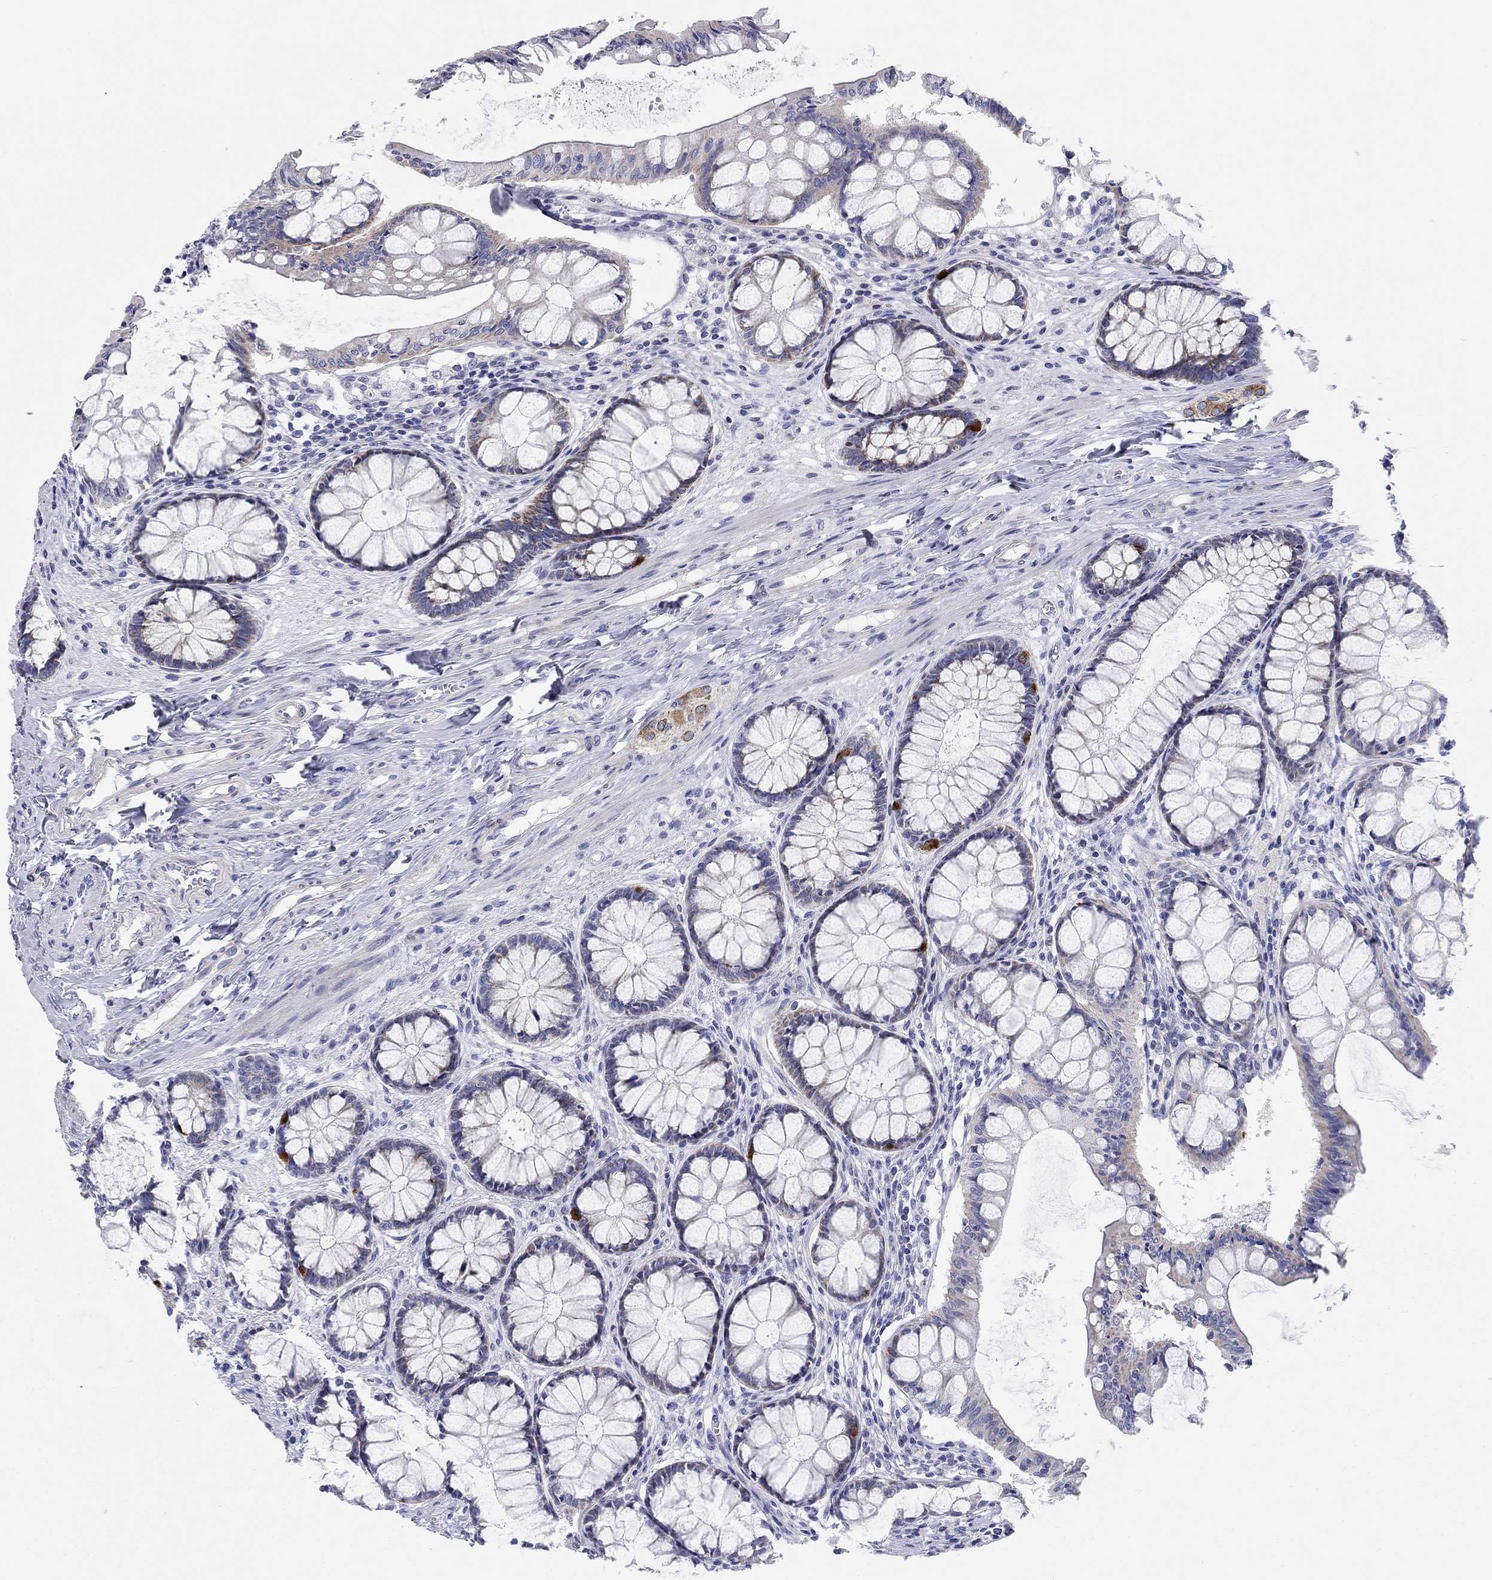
{"staining": {"intensity": "negative", "quantity": "none", "location": "none"}, "tissue": "colon", "cell_type": "Endothelial cells", "image_type": "normal", "snomed": [{"axis": "morphology", "description": "Normal tissue, NOS"}, {"axis": "topography", "description": "Colon"}], "caption": "DAB (3,3'-diaminobenzidine) immunohistochemical staining of normal colon displays no significant expression in endothelial cells.", "gene": "CHI3L2", "patient": {"sex": "female", "age": 65}}